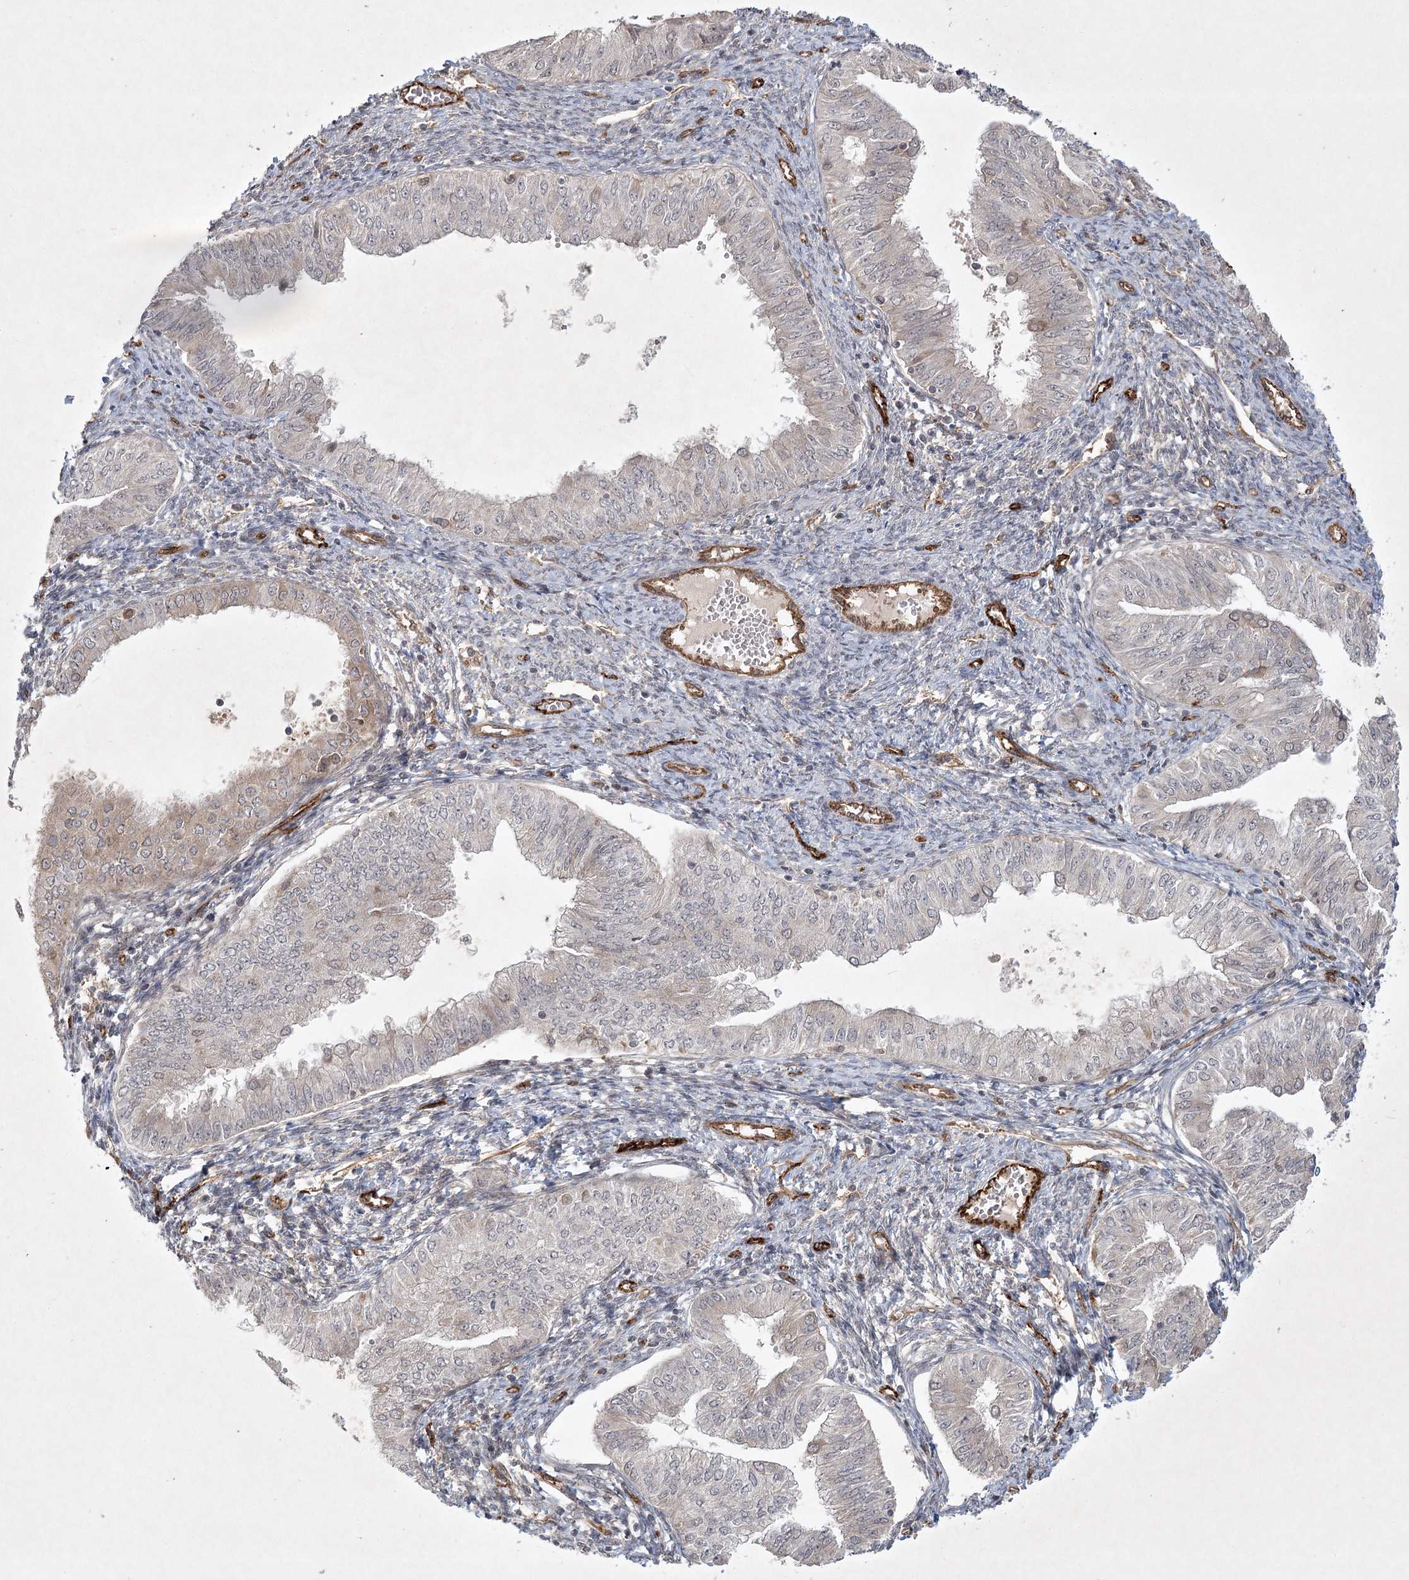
{"staining": {"intensity": "weak", "quantity": "<25%", "location": "cytoplasmic/membranous"}, "tissue": "endometrial cancer", "cell_type": "Tumor cells", "image_type": "cancer", "snomed": [{"axis": "morphology", "description": "Normal tissue, NOS"}, {"axis": "morphology", "description": "Adenocarcinoma, NOS"}, {"axis": "topography", "description": "Endometrium"}], "caption": "Human endometrial adenocarcinoma stained for a protein using IHC exhibits no expression in tumor cells.", "gene": "ARHGAP31", "patient": {"sex": "female", "age": 53}}